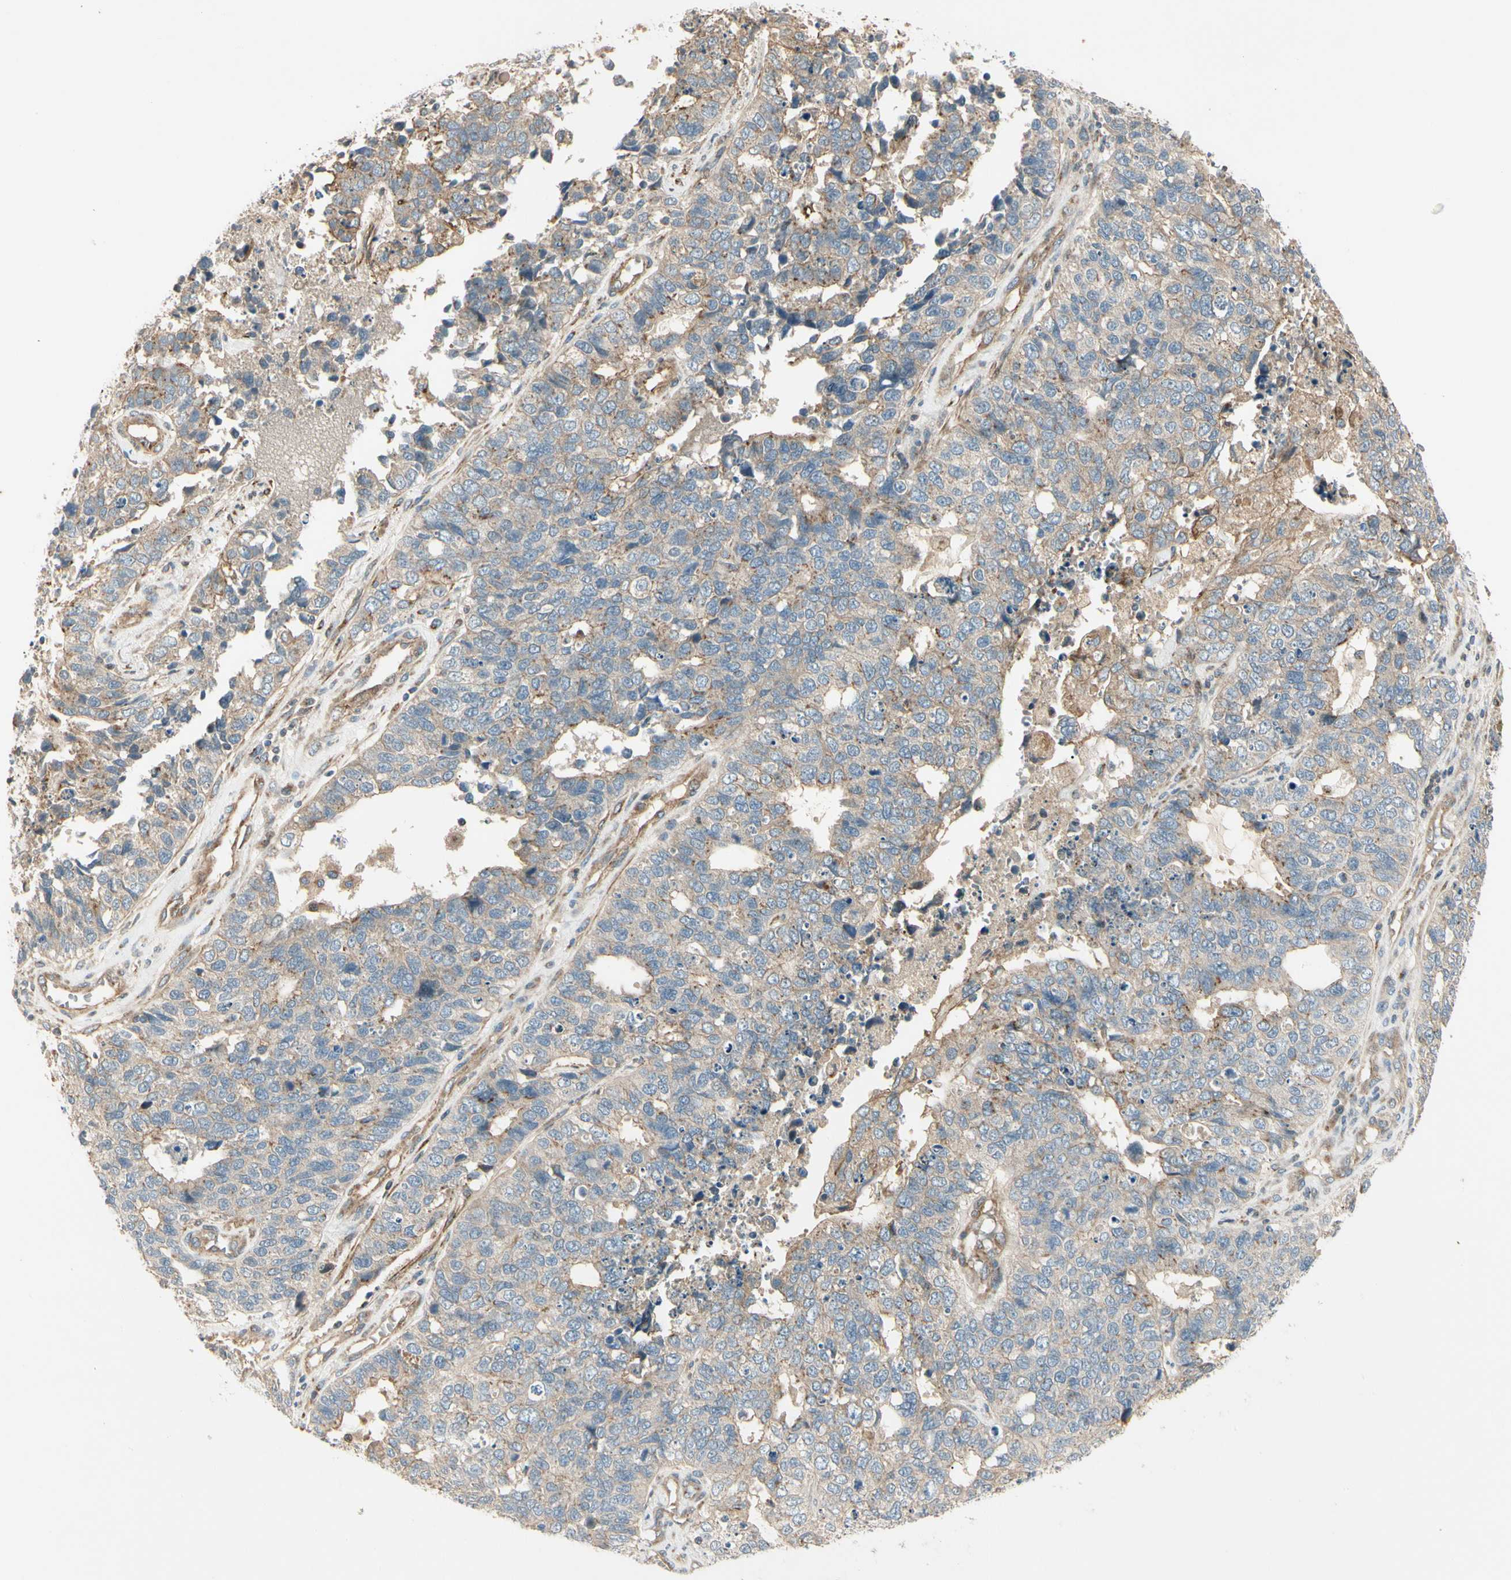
{"staining": {"intensity": "weak", "quantity": ">75%", "location": "cytoplasmic/membranous"}, "tissue": "cervical cancer", "cell_type": "Tumor cells", "image_type": "cancer", "snomed": [{"axis": "morphology", "description": "Squamous cell carcinoma, NOS"}, {"axis": "topography", "description": "Cervix"}], "caption": "Cervical cancer stained for a protein demonstrates weak cytoplasmic/membranous positivity in tumor cells. The protein of interest is shown in brown color, while the nuclei are stained blue.", "gene": "ABCA3", "patient": {"sex": "female", "age": 63}}